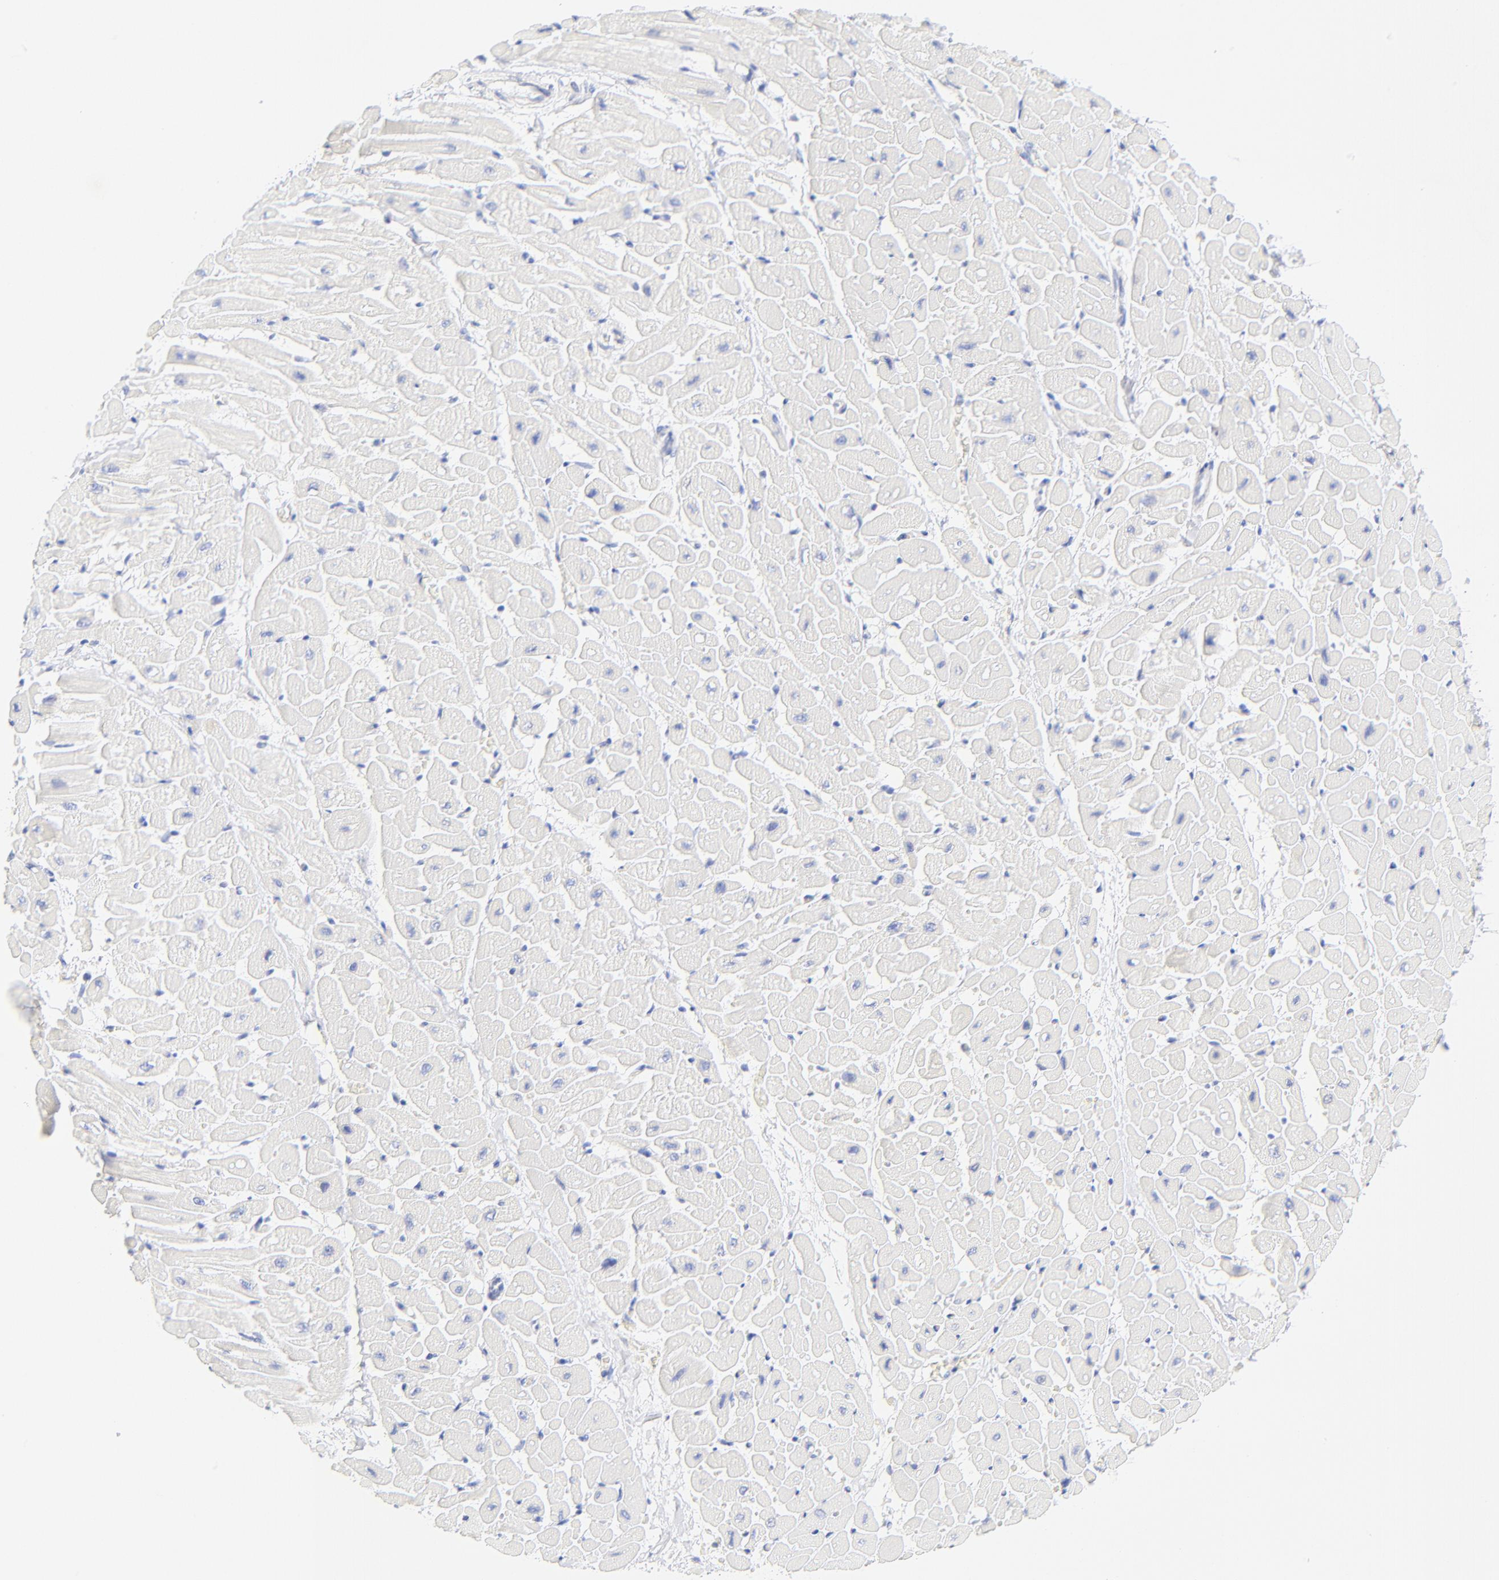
{"staining": {"intensity": "negative", "quantity": "none", "location": "none"}, "tissue": "heart muscle", "cell_type": "Cardiomyocytes", "image_type": "normal", "snomed": [{"axis": "morphology", "description": "Normal tissue, NOS"}, {"axis": "topography", "description": "Heart"}], "caption": "IHC image of unremarkable human heart muscle stained for a protein (brown), which shows no staining in cardiomyocytes.", "gene": "SULT4A1", "patient": {"sex": "male", "age": 45}}